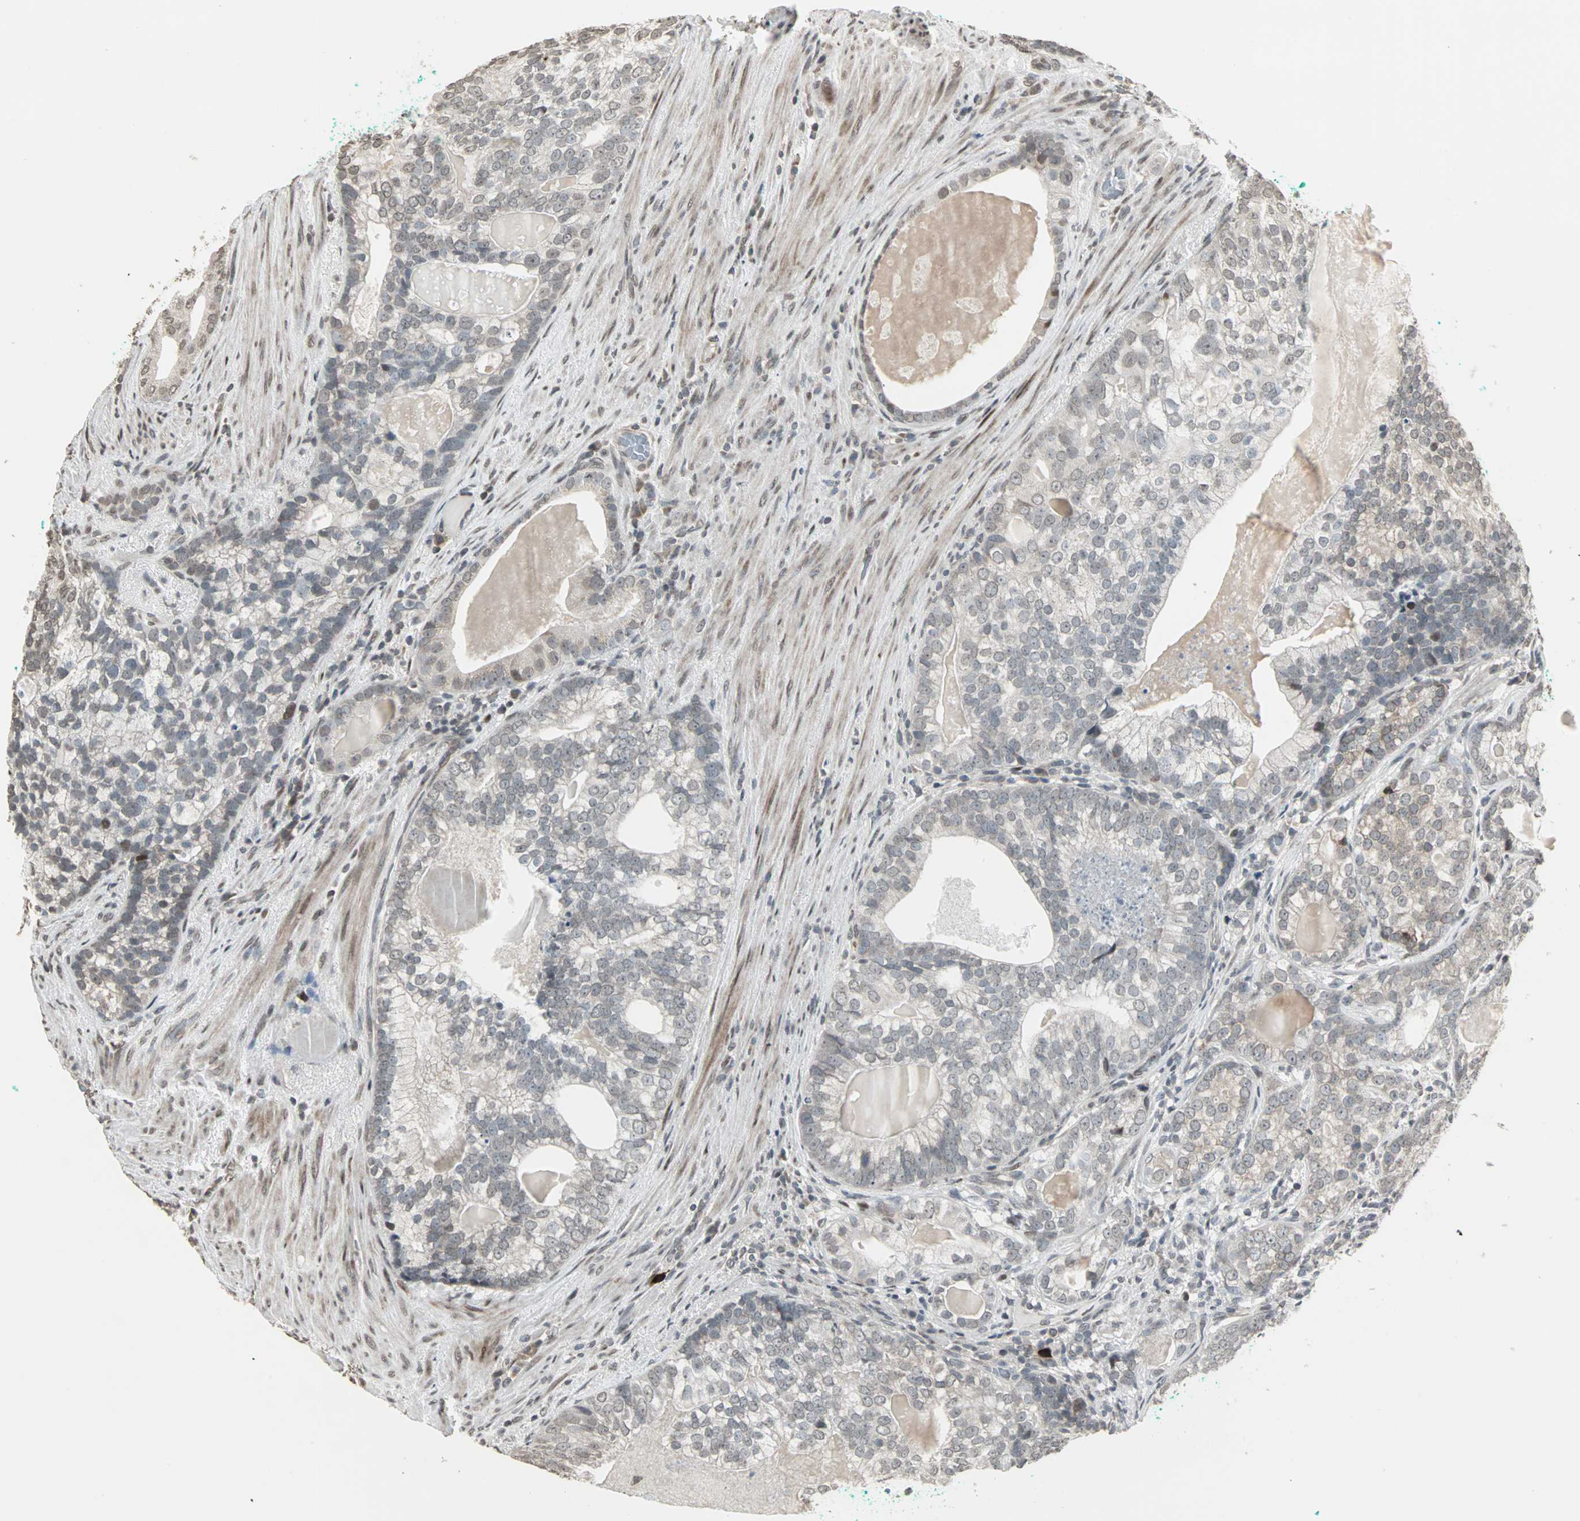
{"staining": {"intensity": "moderate", "quantity": "<25%", "location": "cytoplasmic/membranous,nuclear"}, "tissue": "prostate cancer", "cell_type": "Tumor cells", "image_type": "cancer", "snomed": [{"axis": "morphology", "description": "Adenocarcinoma, High grade"}, {"axis": "topography", "description": "Prostate"}], "caption": "Prostate cancer (adenocarcinoma (high-grade)) stained for a protein (brown) reveals moderate cytoplasmic/membranous and nuclear positive positivity in about <25% of tumor cells.", "gene": "CBLC", "patient": {"sex": "male", "age": 66}}